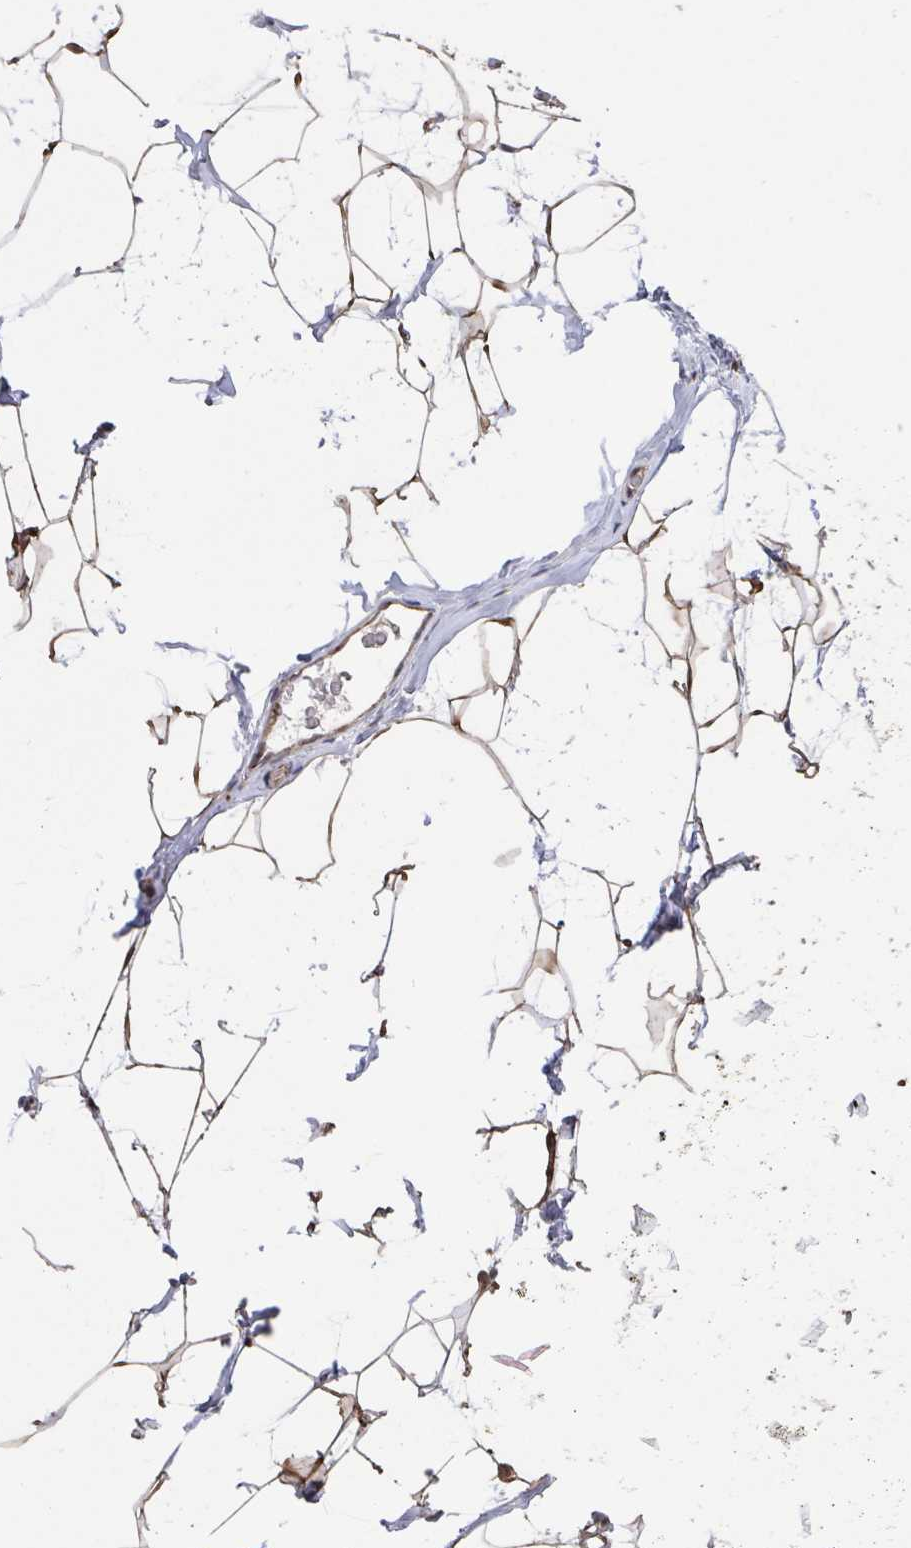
{"staining": {"intensity": "moderate", "quantity": ">75%", "location": "cytoplasmic/membranous"}, "tissue": "breast", "cell_type": "Adipocytes", "image_type": "normal", "snomed": [{"axis": "morphology", "description": "Normal tissue, NOS"}, {"axis": "topography", "description": "Breast"}], "caption": "A histopathology image showing moderate cytoplasmic/membranous expression in approximately >75% of adipocytes in normal breast, as visualized by brown immunohistochemical staining.", "gene": "ACACA", "patient": {"sex": "female", "age": 32}}